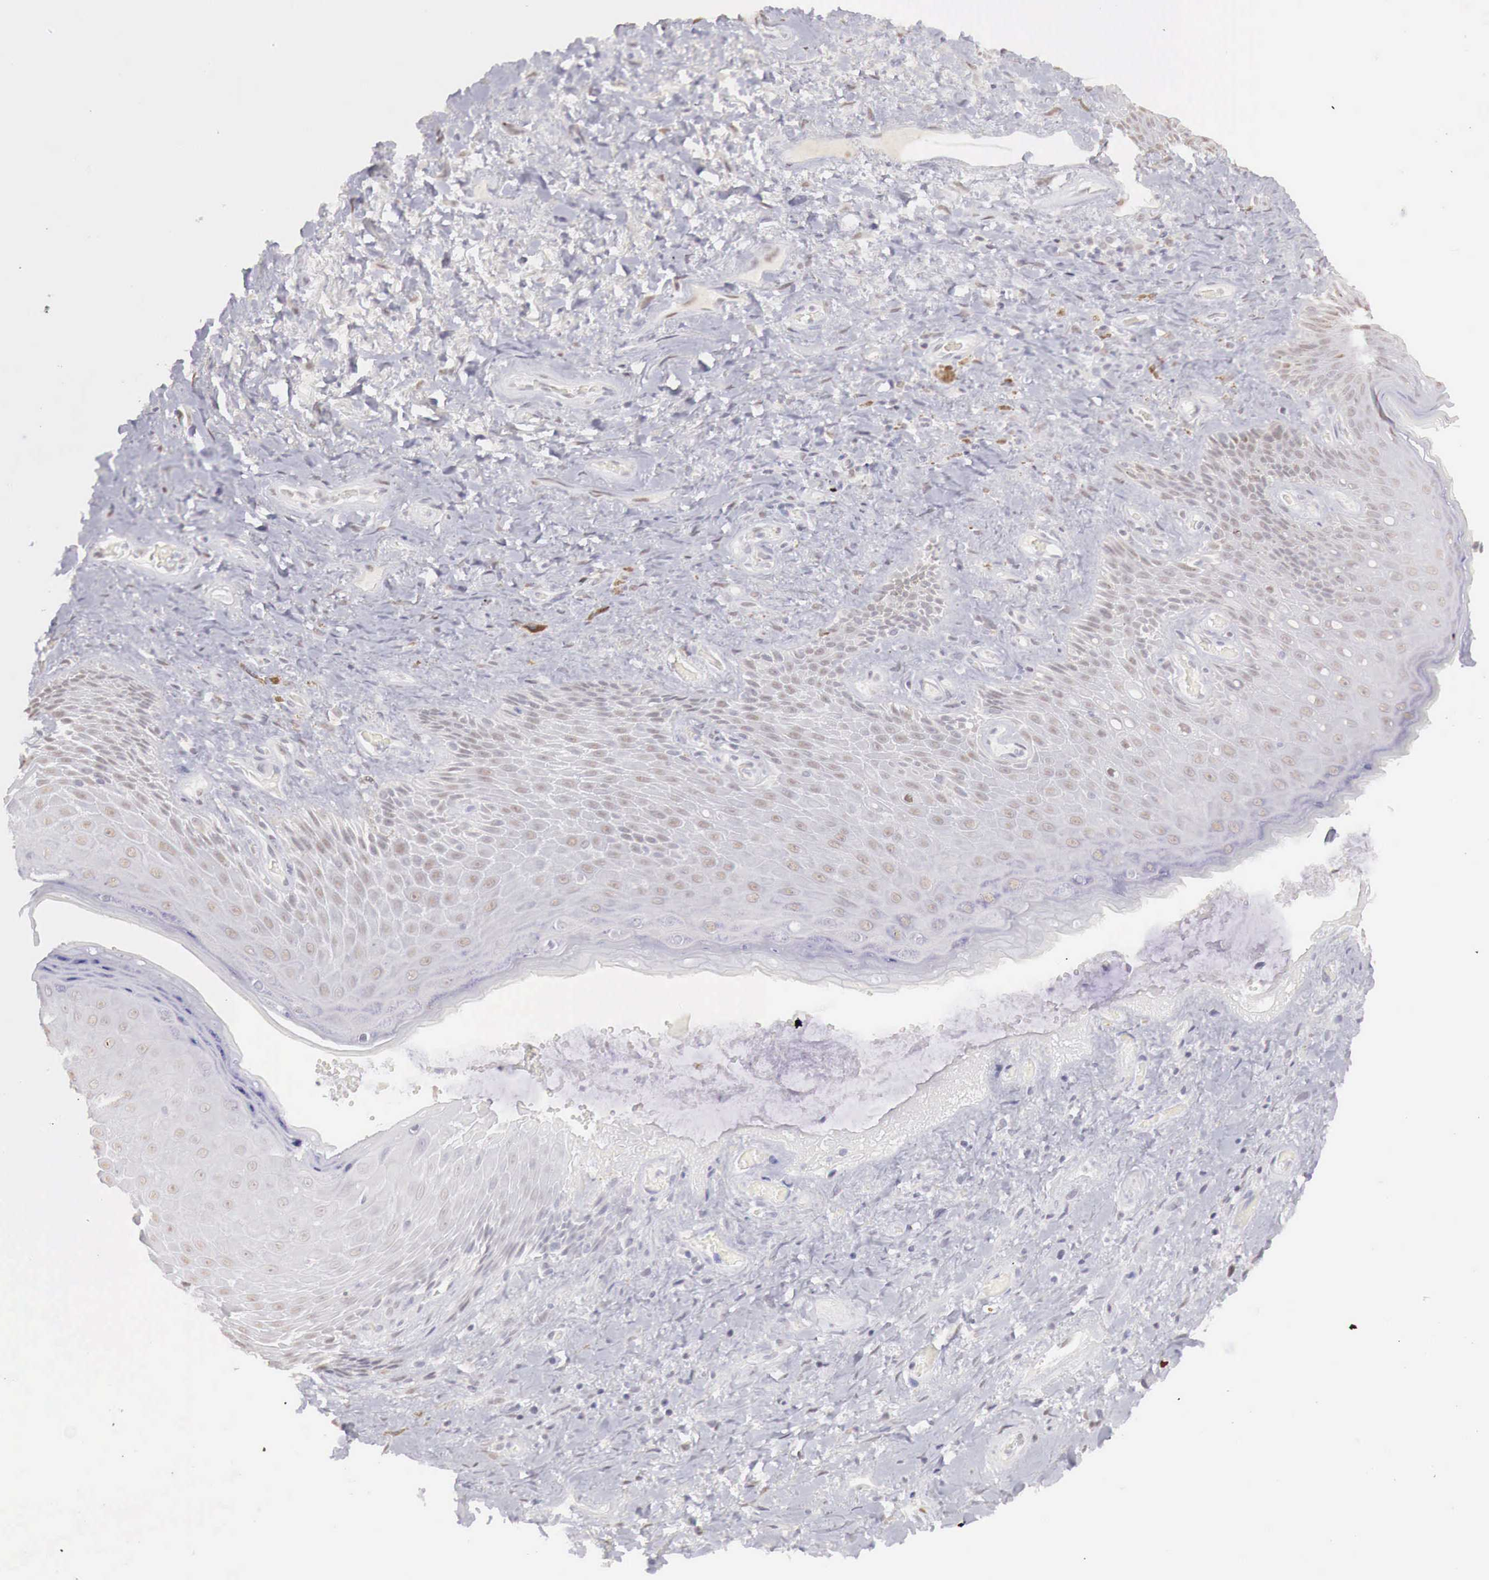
{"staining": {"intensity": "moderate", "quantity": "25%-75%", "location": "nuclear"}, "tissue": "skin", "cell_type": "Epidermal cells", "image_type": "normal", "snomed": [{"axis": "morphology", "description": "Normal tissue, NOS"}, {"axis": "topography", "description": "Anal"}], "caption": "Unremarkable skin shows moderate nuclear expression in about 25%-75% of epidermal cells (DAB (3,3'-diaminobenzidine) IHC with brightfield microscopy, high magnification)..", "gene": "UBA1", "patient": {"sex": "male", "age": 78}}